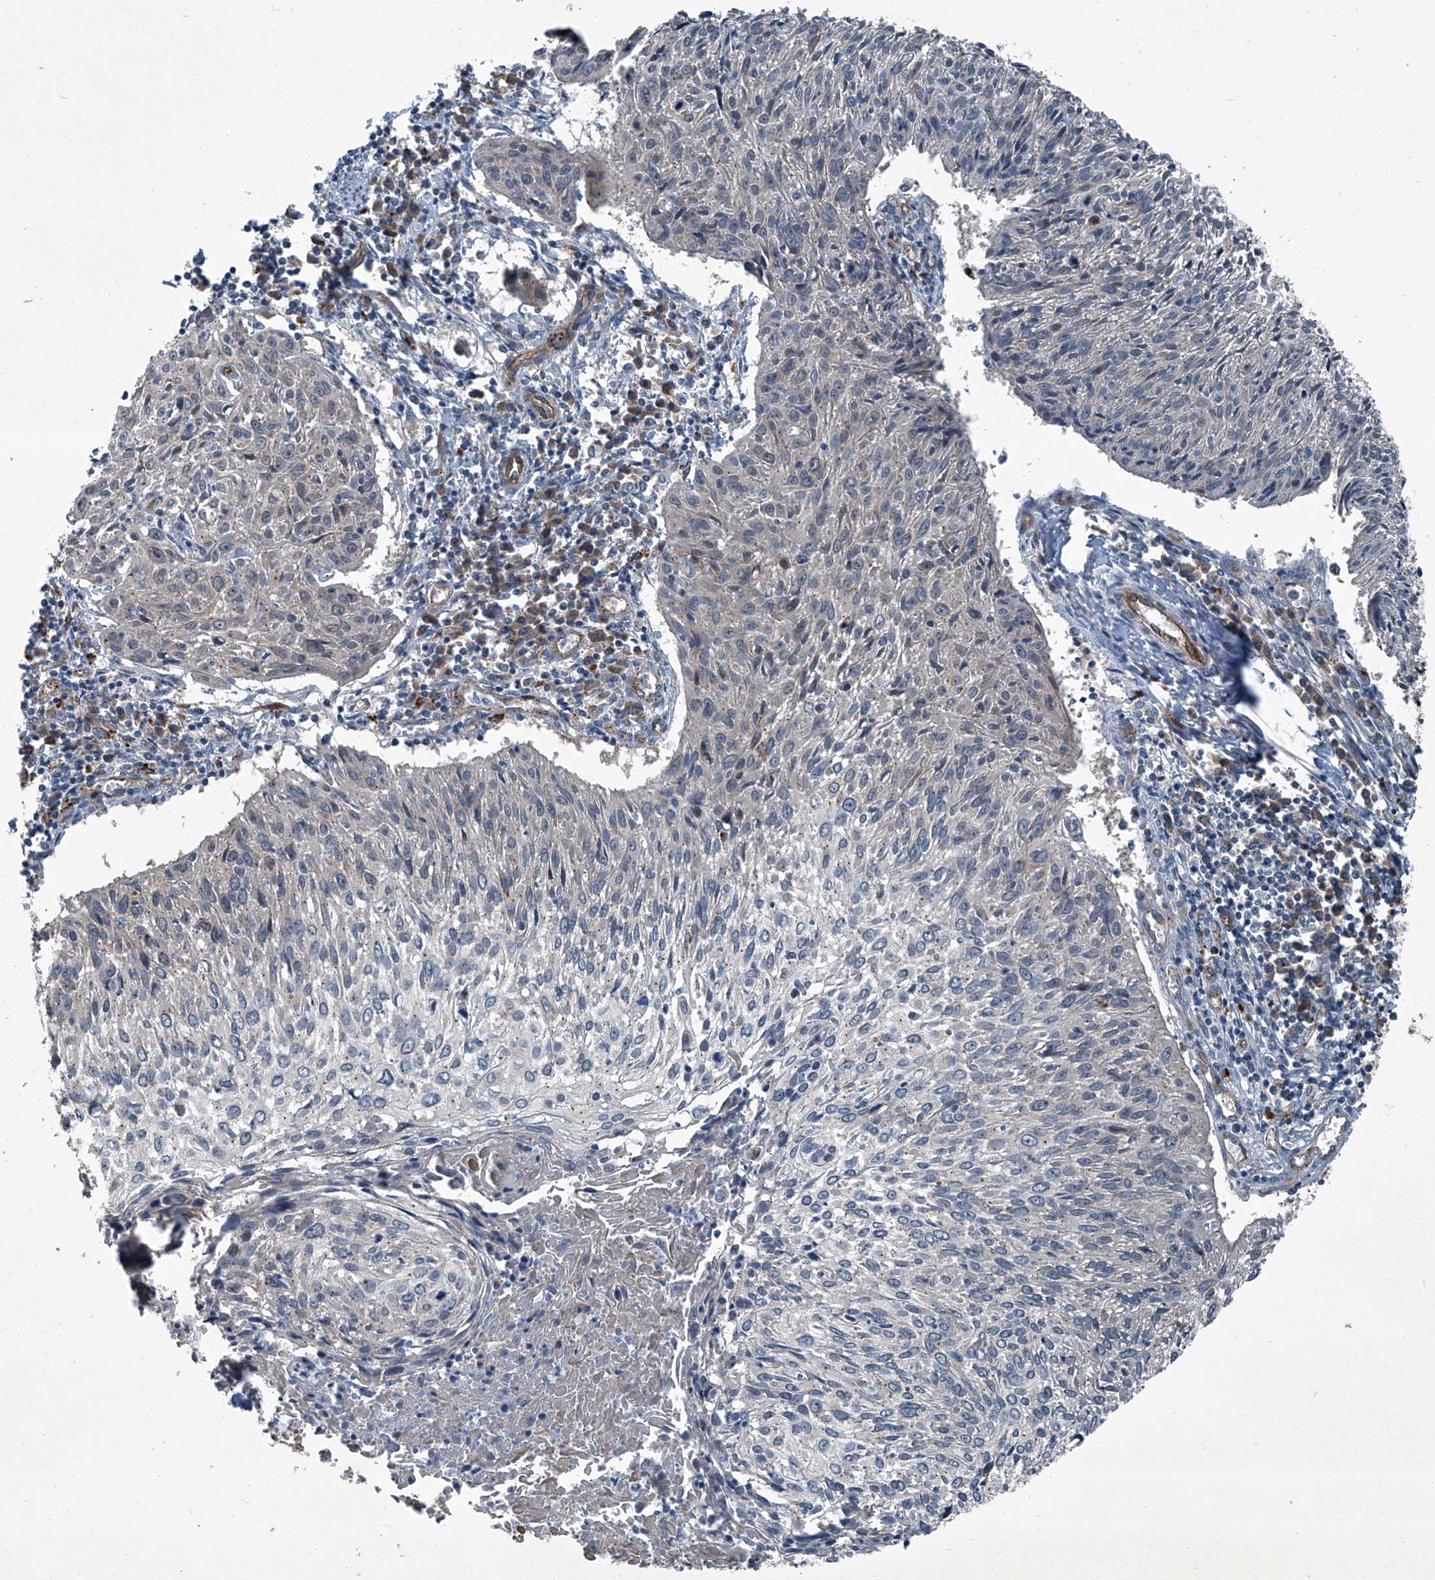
{"staining": {"intensity": "negative", "quantity": "none", "location": "none"}, "tissue": "cervical cancer", "cell_type": "Tumor cells", "image_type": "cancer", "snomed": [{"axis": "morphology", "description": "Squamous cell carcinoma, NOS"}, {"axis": "topography", "description": "Cervix"}], "caption": "Squamous cell carcinoma (cervical) was stained to show a protein in brown. There is no significant expression in tumor cells. (DAB immunohistochemistry (IHC) visualized using brightfield microscopy, high magnification).", "gene": "SENP2", "patient": {"sex": "female", "age": 51}}